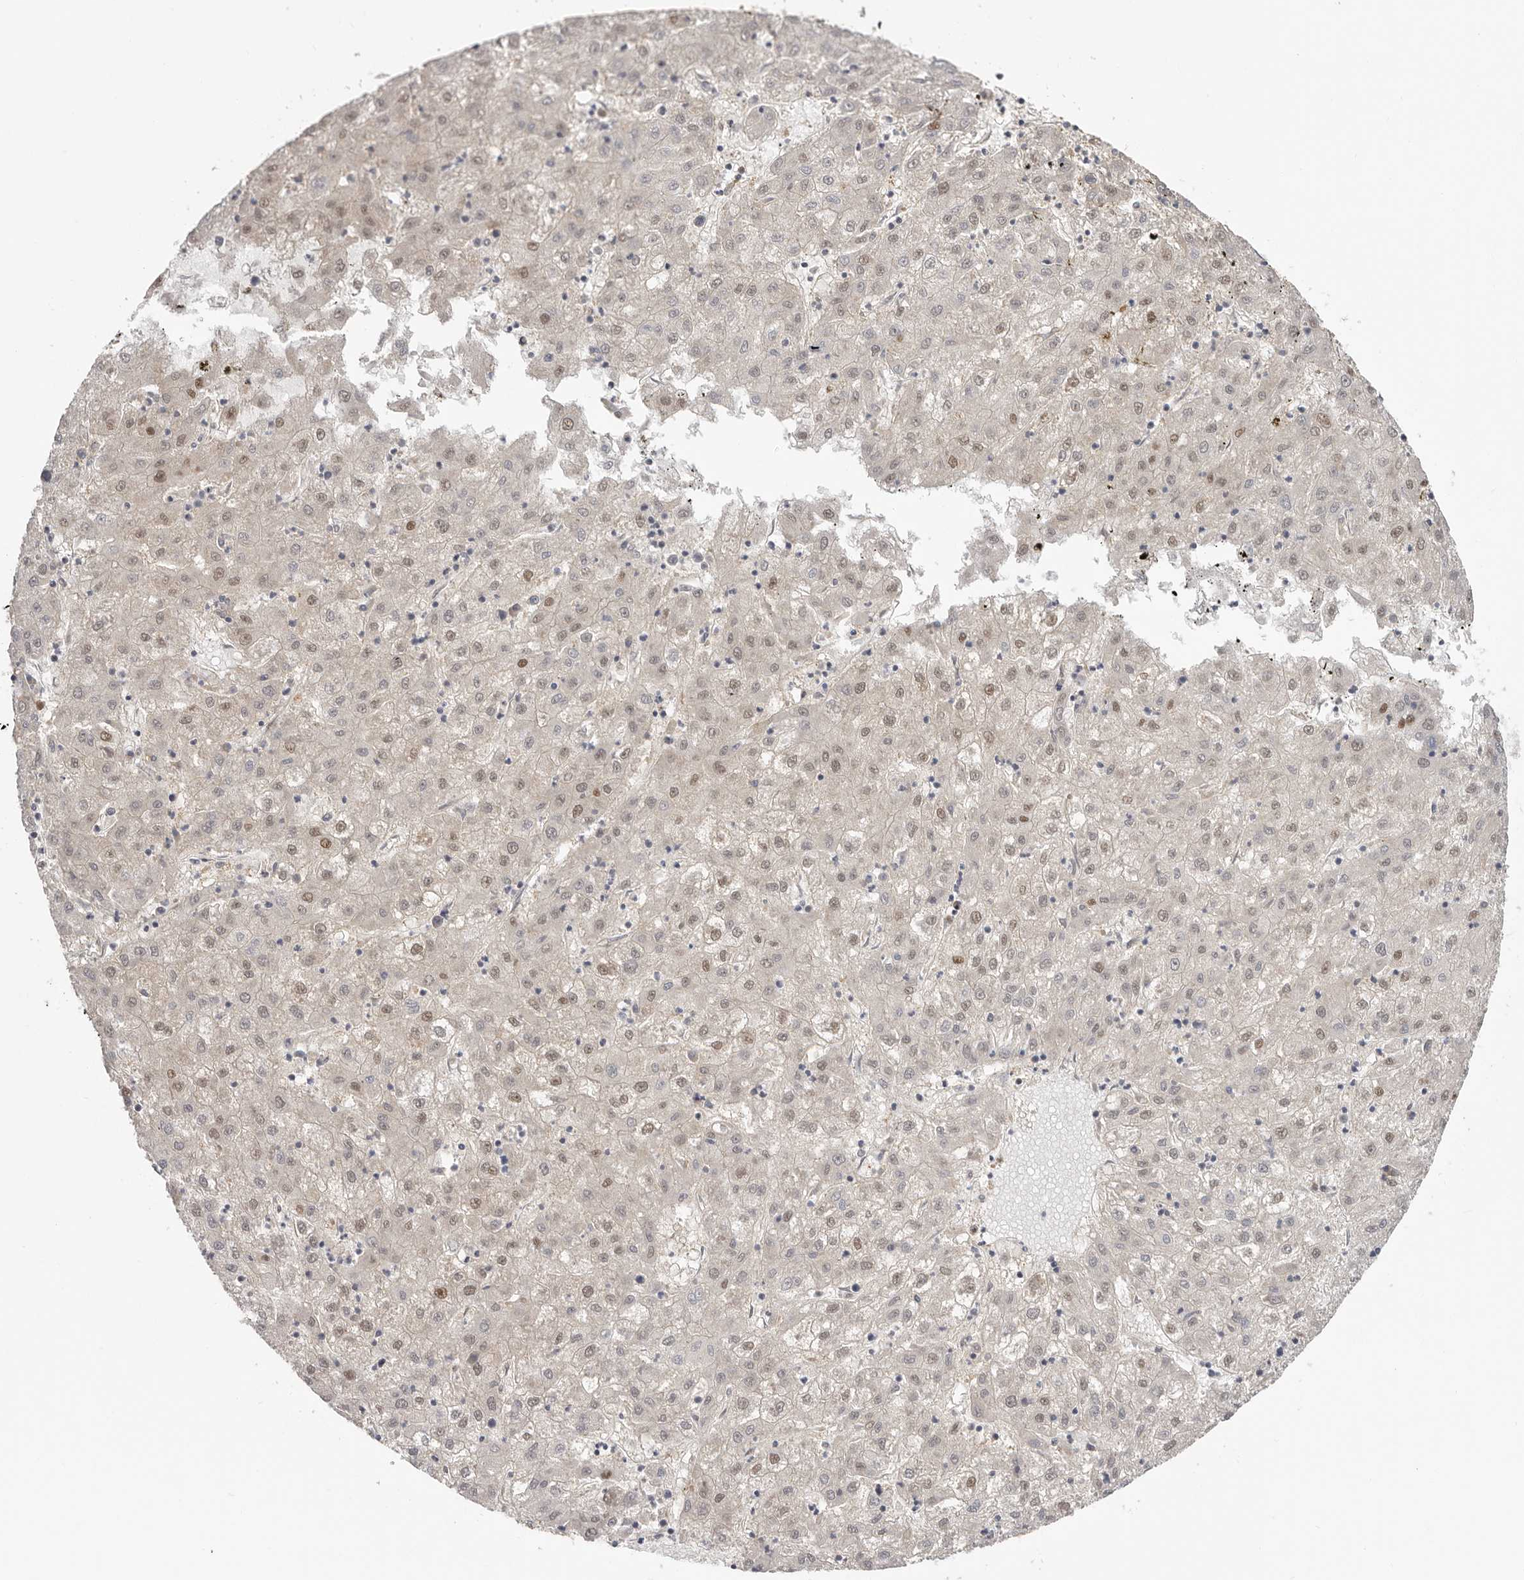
{"staining": {"intensity": "weak", "quantity": "25%-75%", "location": "nuclear"}, "tissue": "liver cancer", "cell_type": "Tumor cells", "image_type": "cancer", "snomed": [{"axis": "morphology", "description": "Carcinoma, Hepatocellular, NOS"}, {"axis": "topography", "description": "Liver"}], "caption": "Weak nuclear staining for a protein is seen in about 25%-75% of tumor cells of liver cancer (hepatocellular carcinoma) using immunohistochemistry (IHC).", "gene": "MSRB2", "patient": {"sex": "male", "age": 72}}